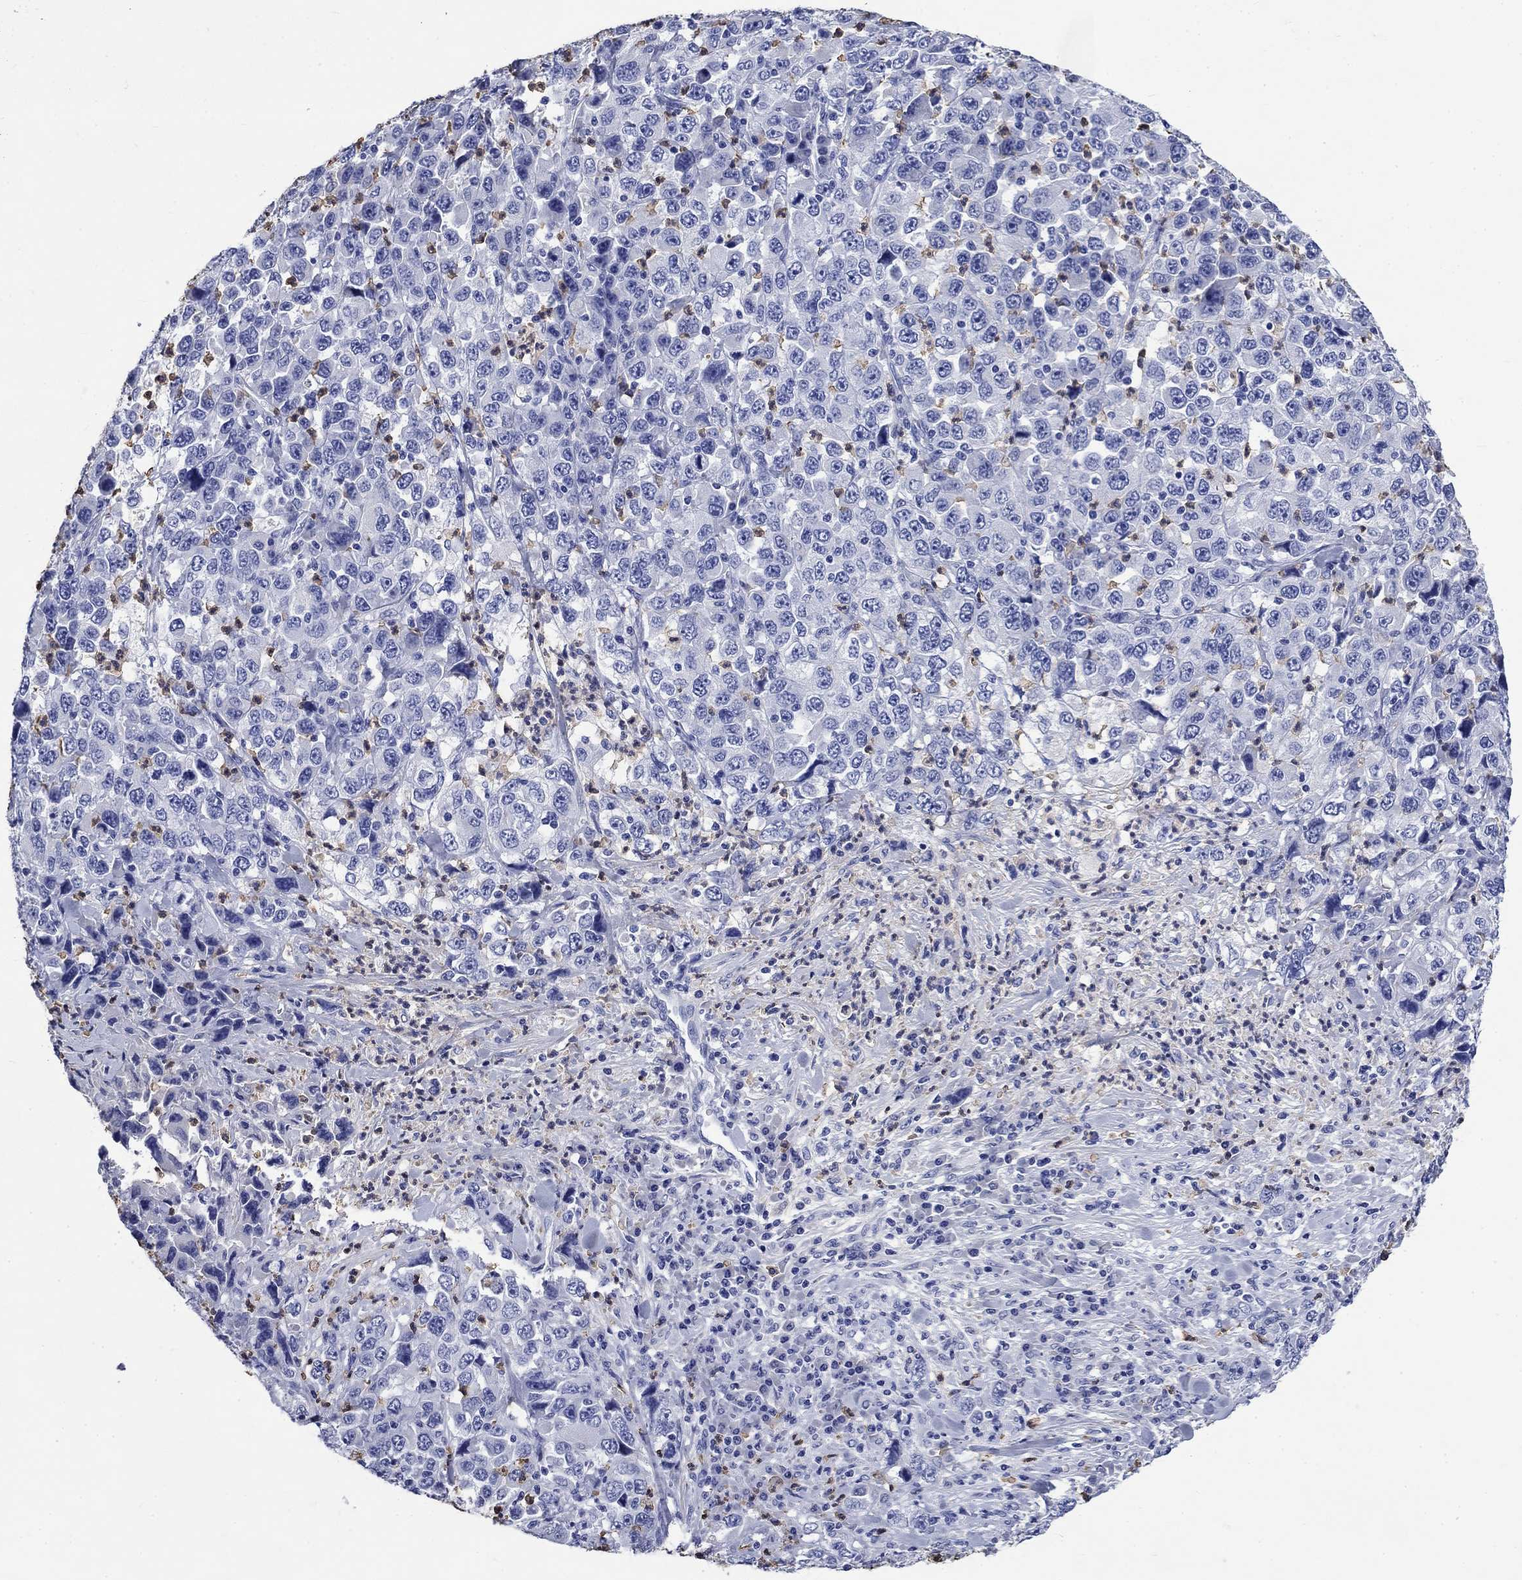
{"staining": {"intensity": "negative", "quantity": "none", "location": "none"}, "tissue": "stomach cancer", "cell_type": "Tumor cells", "image_type": "cancer", "snomed": [{"axis": "morphology", "description": "Normal tissue, NOS"}, {"axis": "morphology", "description": "Adenocarcinoma, NOS"}, {"axis": "topography", "description": "Stomach, upper"}, {"axis": "topography", "description": "Stomach"}], "caption": "DAB (3,3'-diaminobenzidine) immunohistochemical staining of human stomach adenocarcinoma exhibits no significant staining in tumor cells.", "gene": "TFR2", "patient": {"sex": "male", "age": 59}}